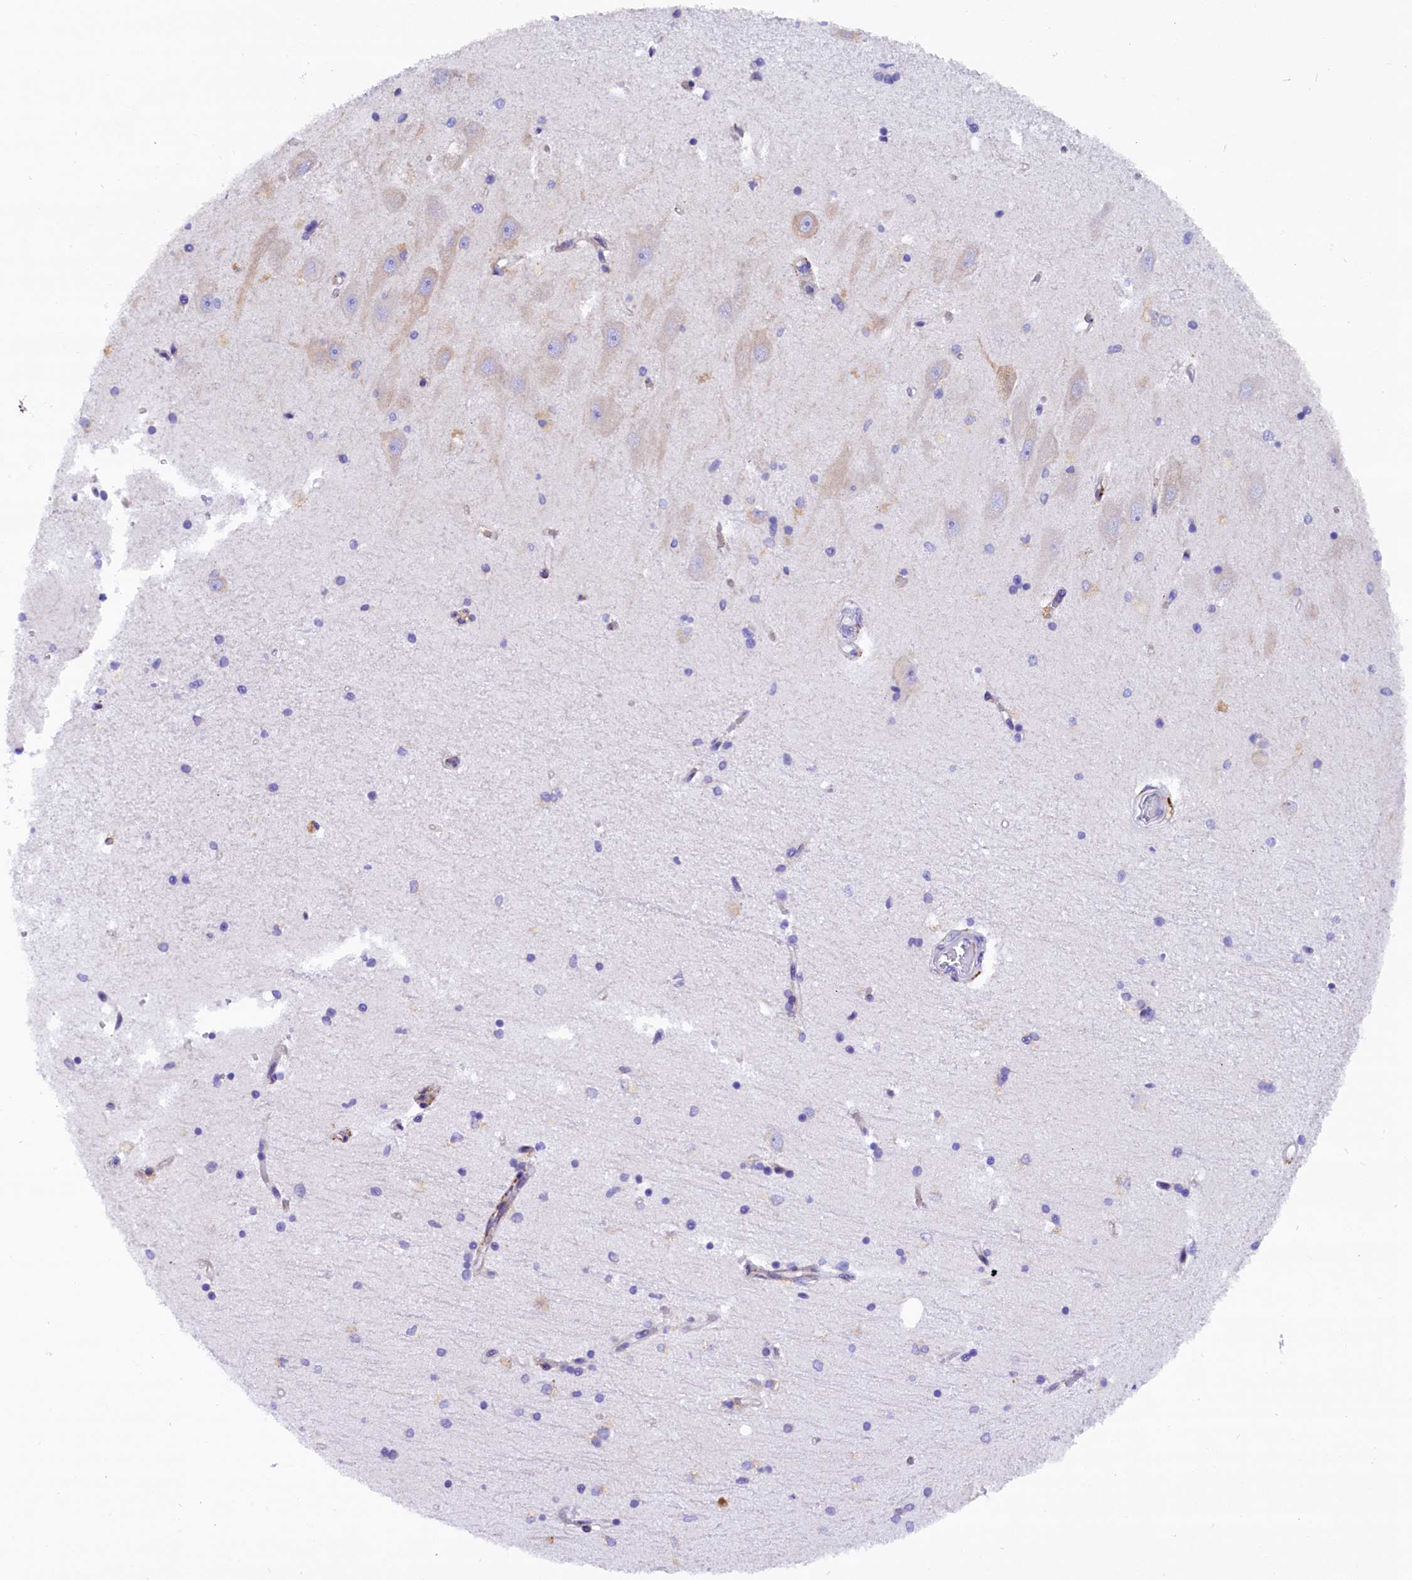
{"staining": {"intensity": "negative", "quantity": "none", "location": "none"}, "tissue": "hippocampus", "cell_type": "Glial cells", "image_type": "normal", "snomed": [{"axis": "morphology", "description": "Normal tissue, NOS"}, {"axis": "topography", "description": "Hippocampus"}], "caption": "Unremarkable hippocampus was stained to show a protein in brown. There is no significant staining in glial cells.", "gene": "CMTR2", "patient": {"sex": "male", "age": 45}}